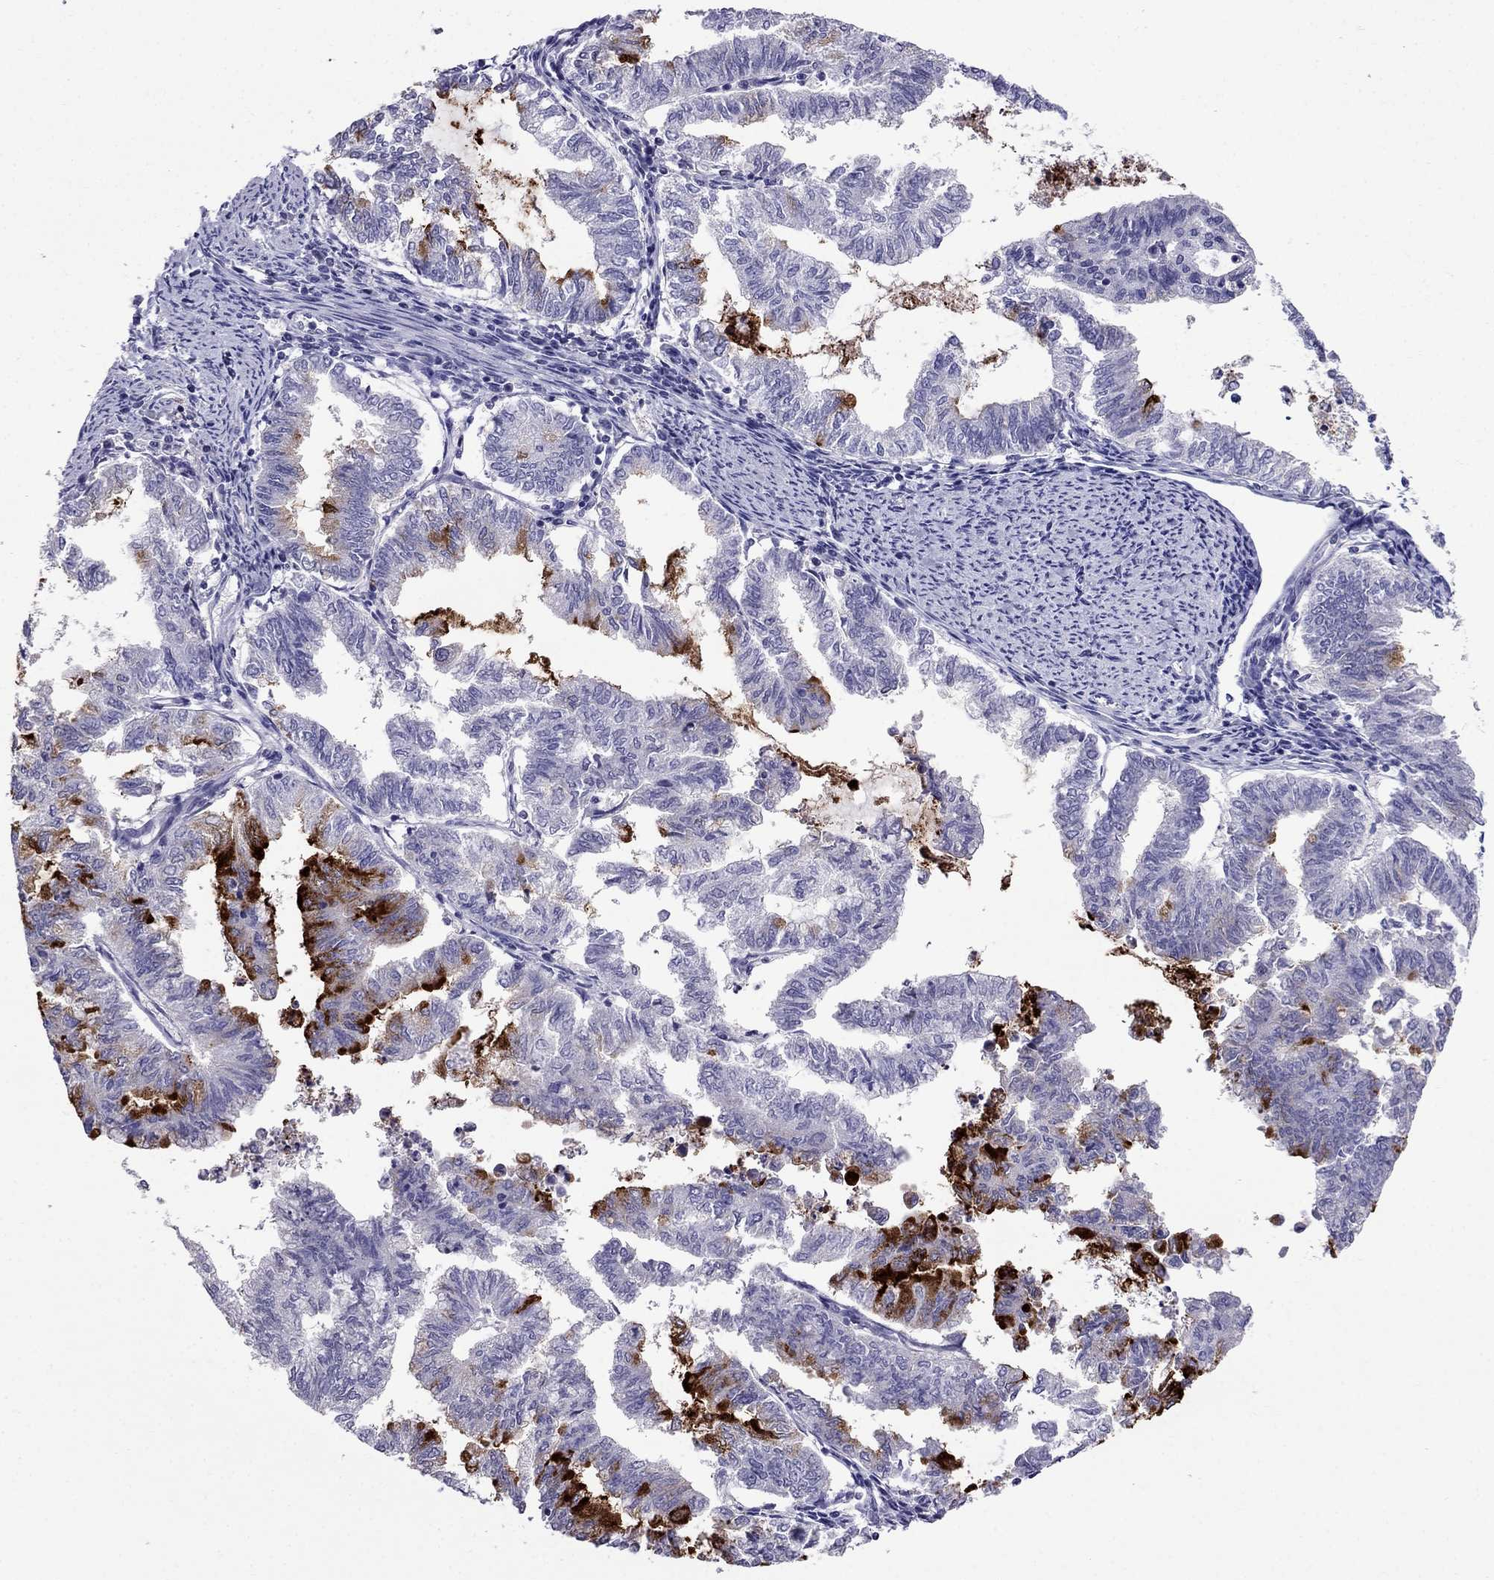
{"staining": {"intensity": "strong", "quantity": "<25%", "location": "cytoplasmic/membranous"}, "tissue": "endometrial cancer", "cell_type": "Tumor cells", "image_type": "cancer", "snomed": [{"axis": "morphology", "description": "Adenocarcinoma, NOS"}, {"axis": "topography", "description": "Endometrium"}], "caption": "A high-resolution micrograph shows immunohistochemistry staining of endometrial cancer, which reveals strong cytoplasmic/membranous positivity in about <25% of tumor cells.", "gene": "OLFM4", "patient": {"sex": "female", "age": 79}}